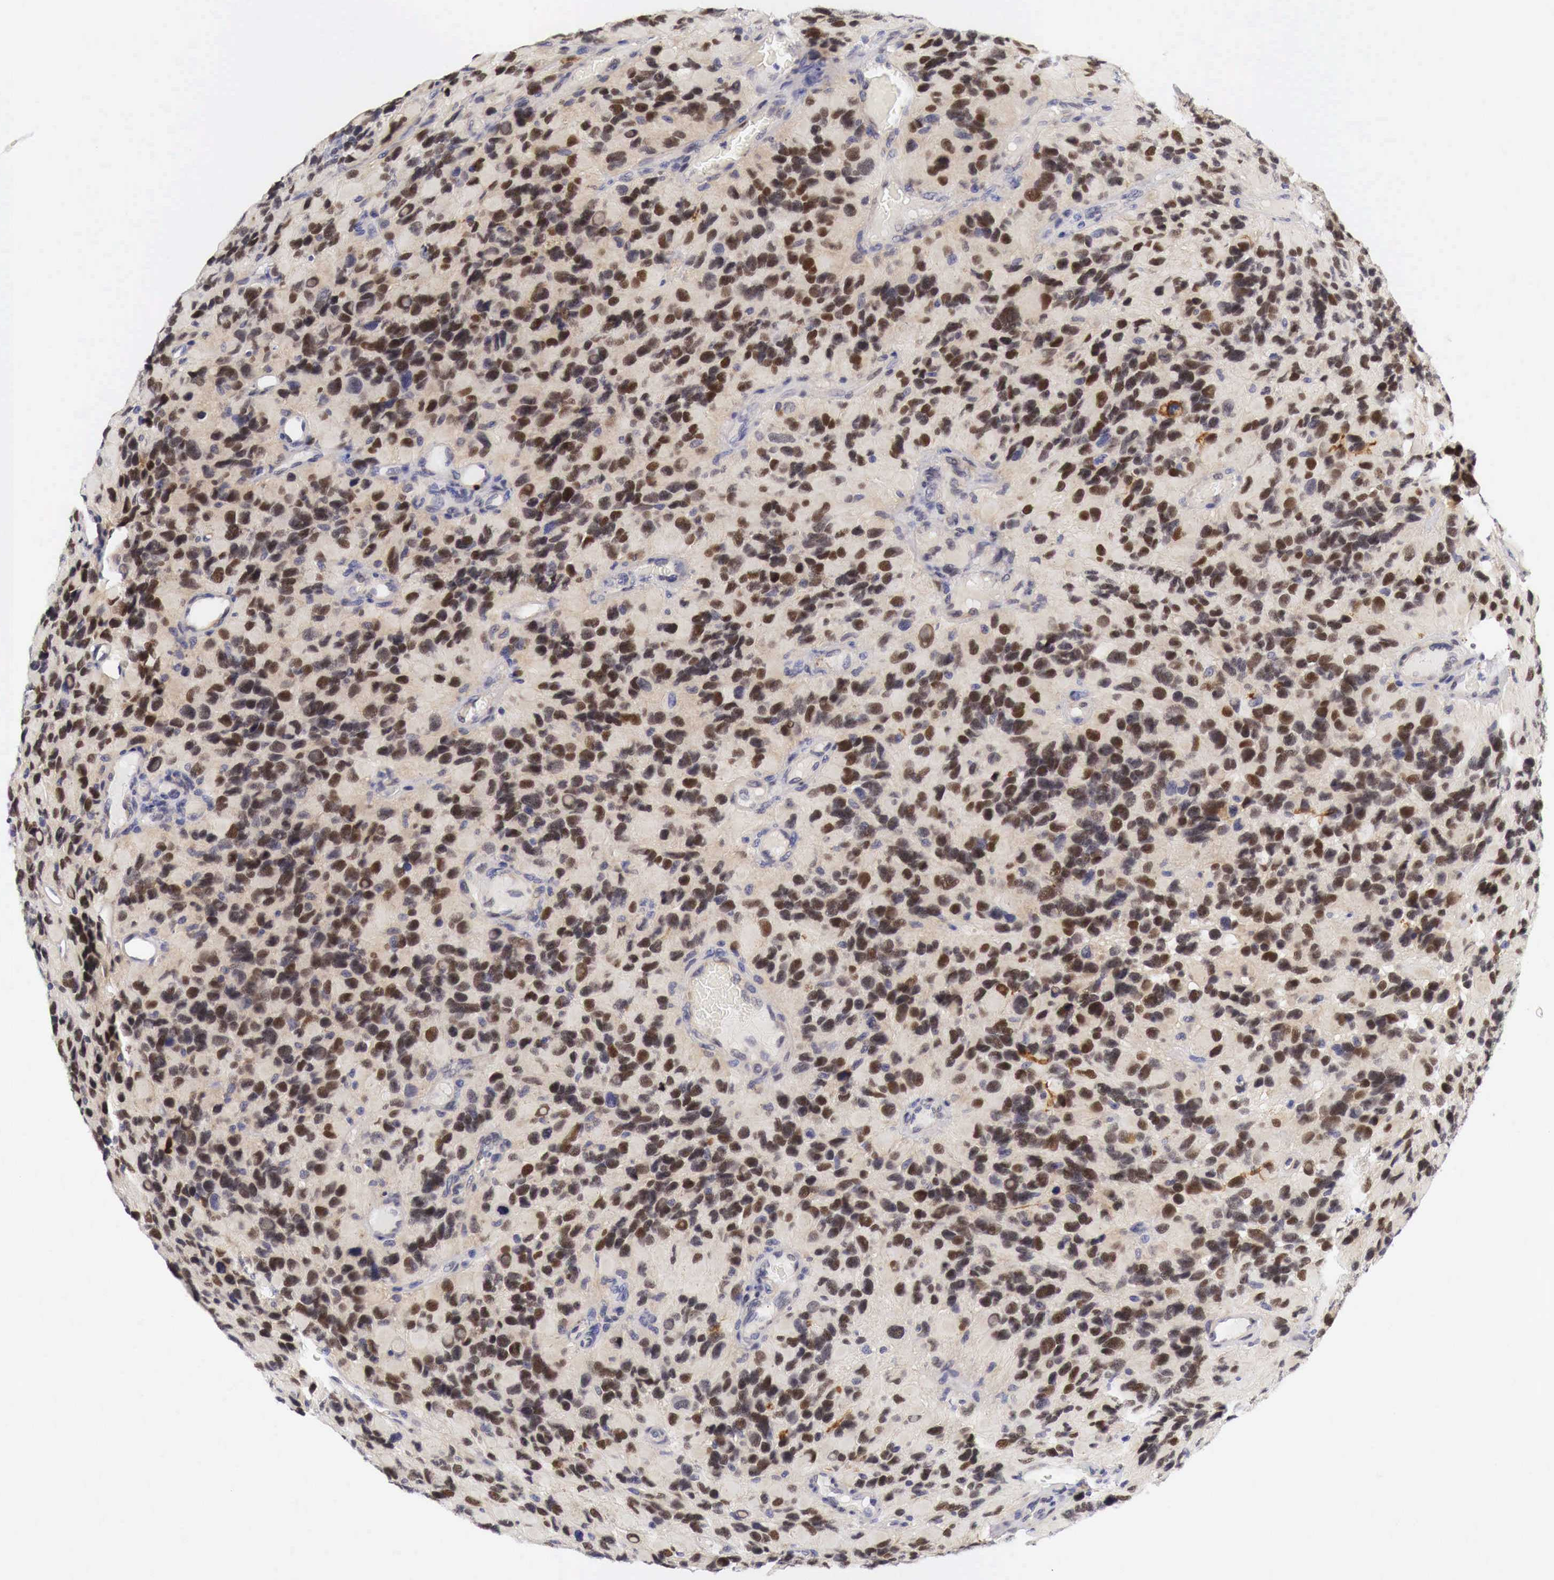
{"staining": {"intensity": "moderate", "quantity": ">75%", "location": "nuclear"}, "tissue": "glioma", "cell_type": "Tumor cells", "image_type": "cancer", "snomed": [{"axis": "morphology", "description": "Glioma, malignant, High grade"}, {"axis": "topography", "description": "Brain"}], "caption": "The image shows immunohistochemical staining of malignant high-grade glioma. There is moderate nuclear positivity is appreciated in approximately >75% of tumor cells.", "gene": "CASP3", "patient": {"sex": "male", "age": 77}}